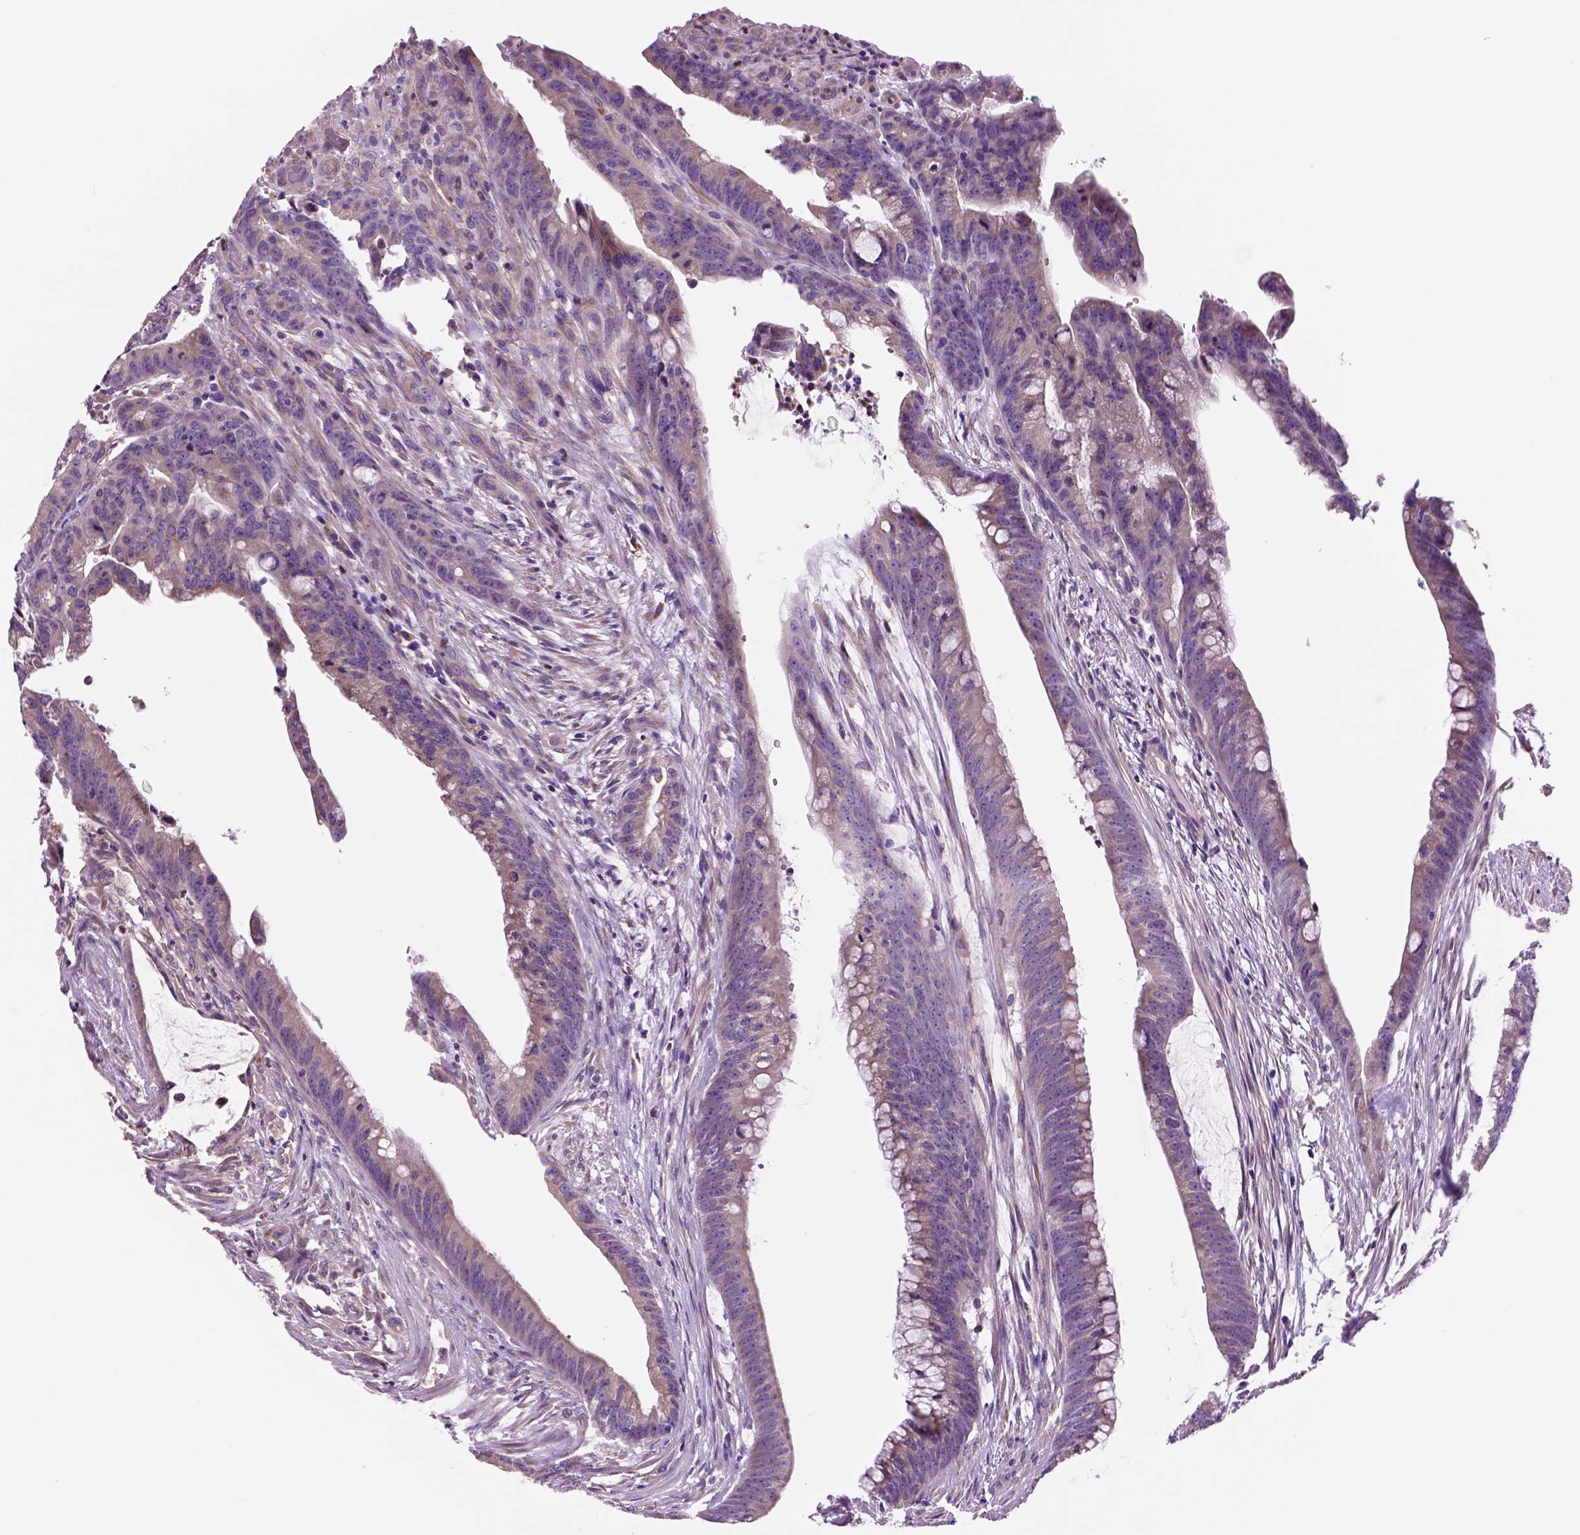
{"staining": {"intensity": "weak", "quantity": ">75%", "location": "cytoplasmic/membranous"}, "tissue": "colorectal cancer", "cell_type": "Tumor cells", "image_type": "cancer", "snomed": [{"axis": "morphology", "description": "Adenocarcinoma, NOS"}, {"axis": "topography", "description": "Colon"}], "caption": "Protein expression analysis of human colorectal cancer reveals weak cytoplasmic/membranous positivity in approximately >75% of tumor cells. (Stains: DAB in brown, nuclei in blue, Microscopy: brightfield microscopy at high magnification).", "gene": "PIAS3", "patient": {"sex": "male", "age": 62}}